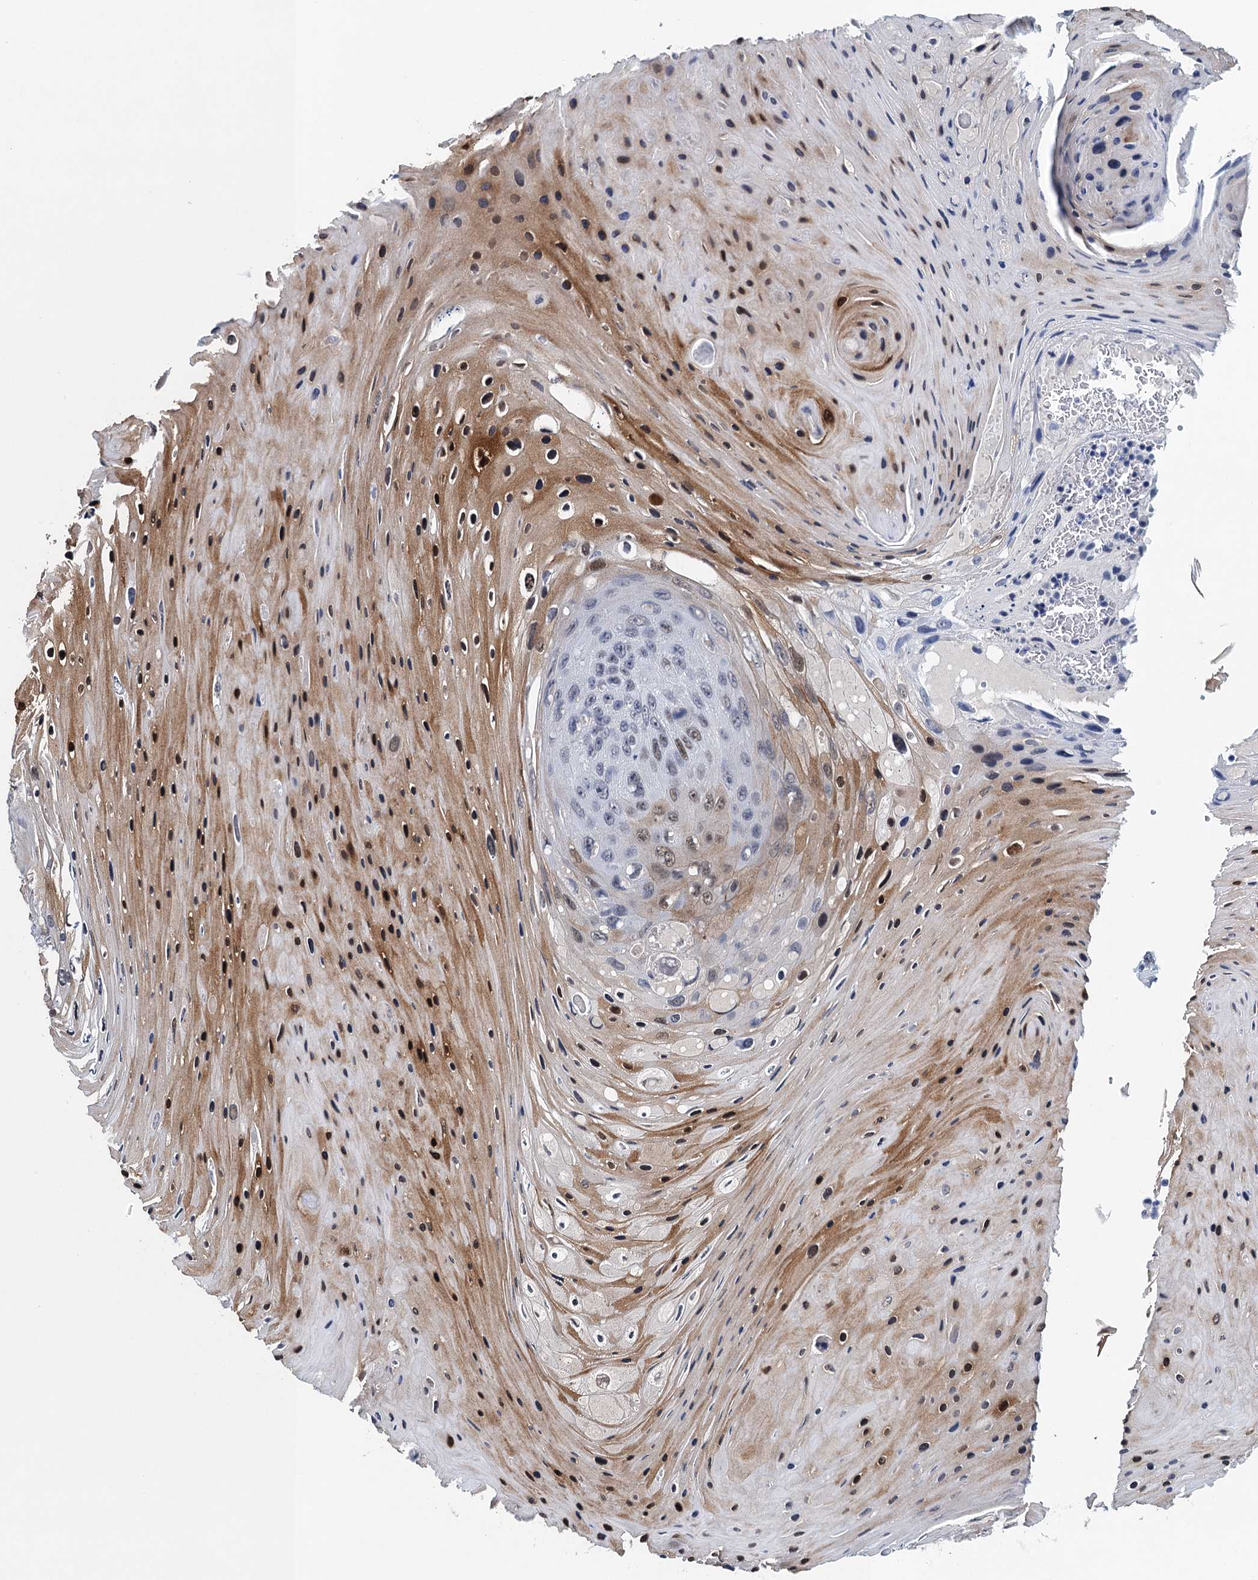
{"staining": {"intensity": "moderate", "quantity": "25%-75%", "location": "cytoplasmic/membranous,nuclear"}, "tissue": "skin cancer", "cell_type": "Tumor cells", "image_type": "cancer", "snomed": [{"axis": "morphology", "description": "Squamous cell carcinoma, NOS"}, {"axis": "topography", "description": "Skin"}], "caption": "DAB immunohistochemical staining of skin cancer displays moderate cytoplasmic/membranous and nuclear protein staining in approximately 25%-75% of tumor cells.", "gene": "EPS8L1", "patient": {"sex": "female", "age": 88}}